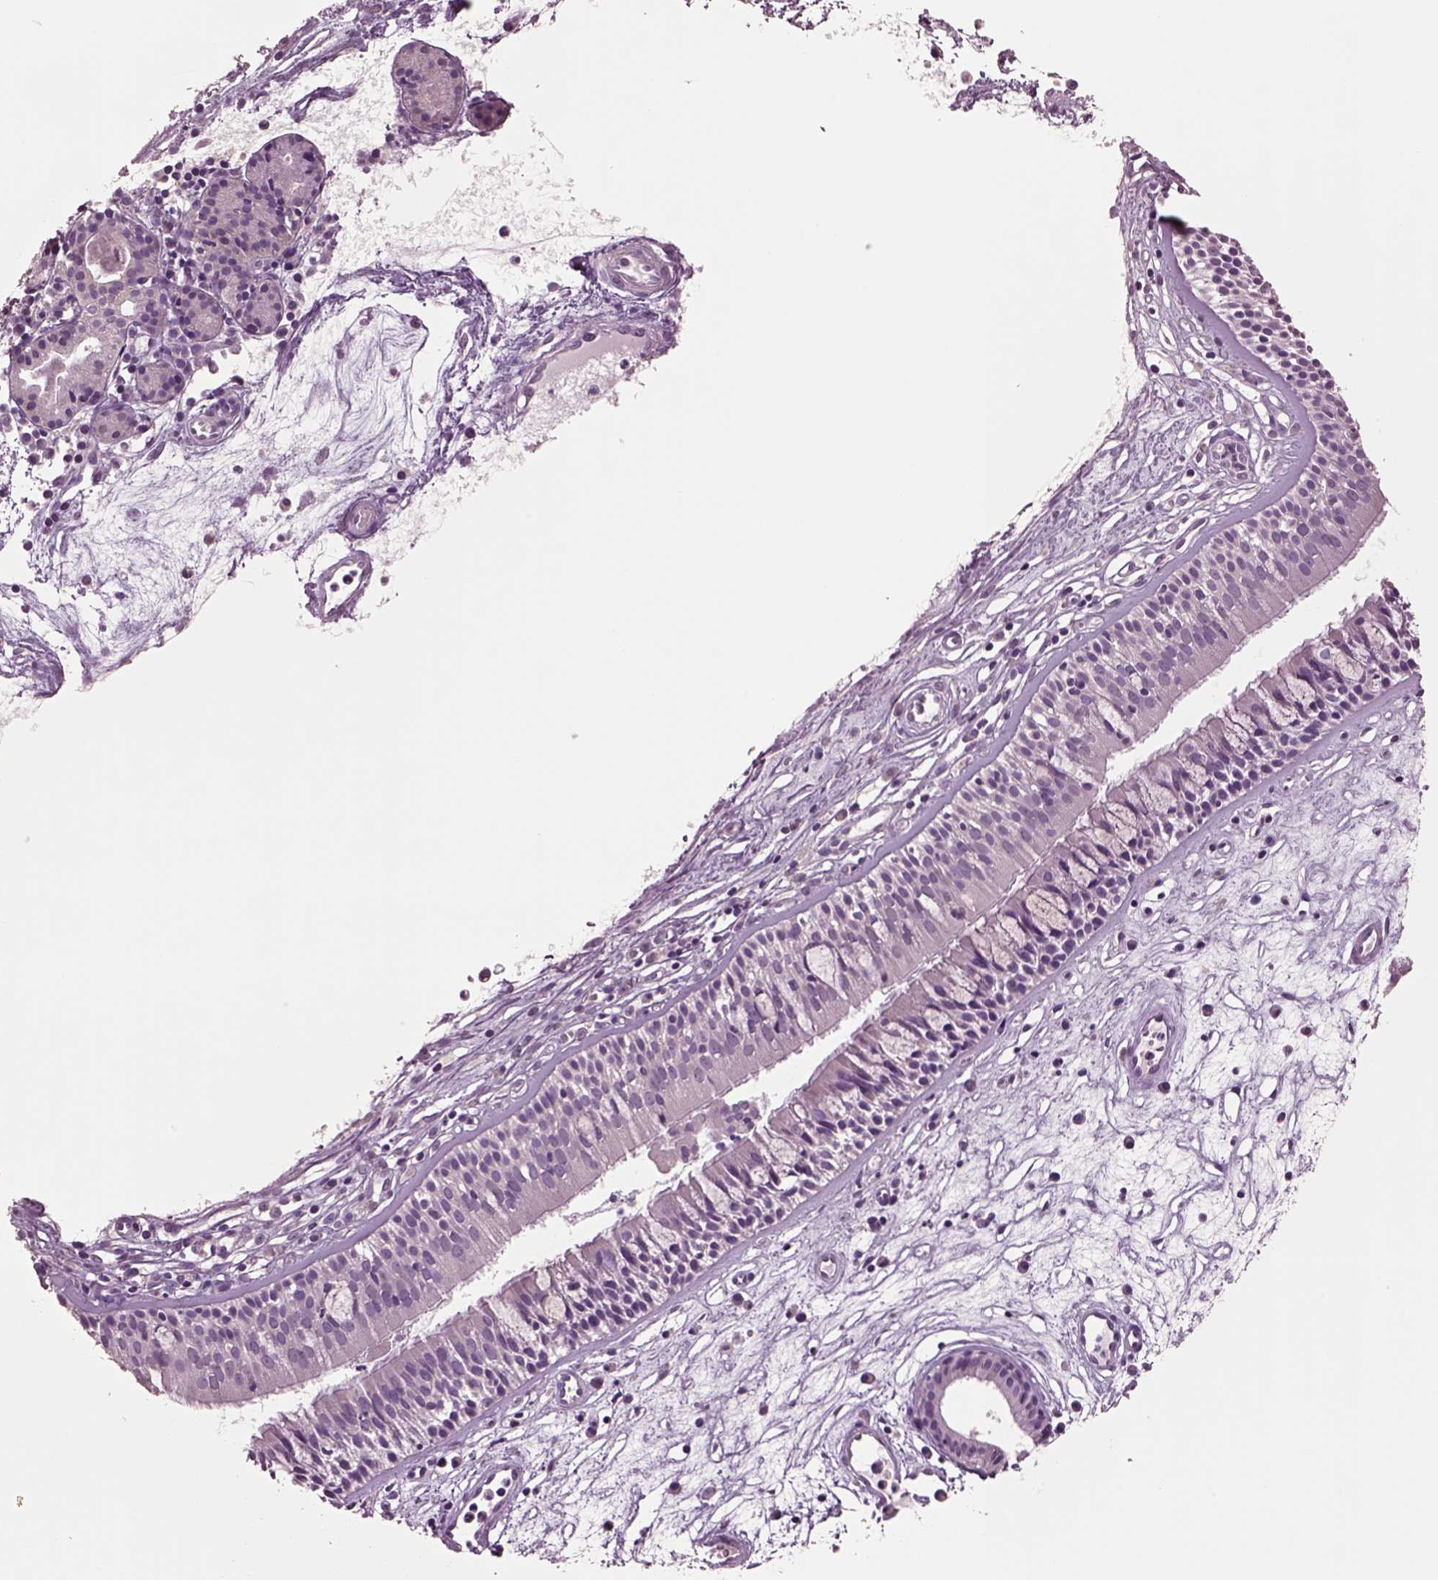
{"staining": {"intensity": "negative", "quantity": "none", "location": "none"}, "tissue": "nasopharynx", "cell_type": "Respiratory epithelial cells", "image_type": "normal", "snomed": [{"axis": "morphology", "description": "Normal tissue, NOS"}, {"axis": "topography", "description": "Nasopharynx"}], "caption": "Immunohistochemistry of unremarkable human nasopharynx displays no staining in respiratory epithelial cells.", "gene": "CLPSL1", "patient": {"sex": "female", "age": 68}}